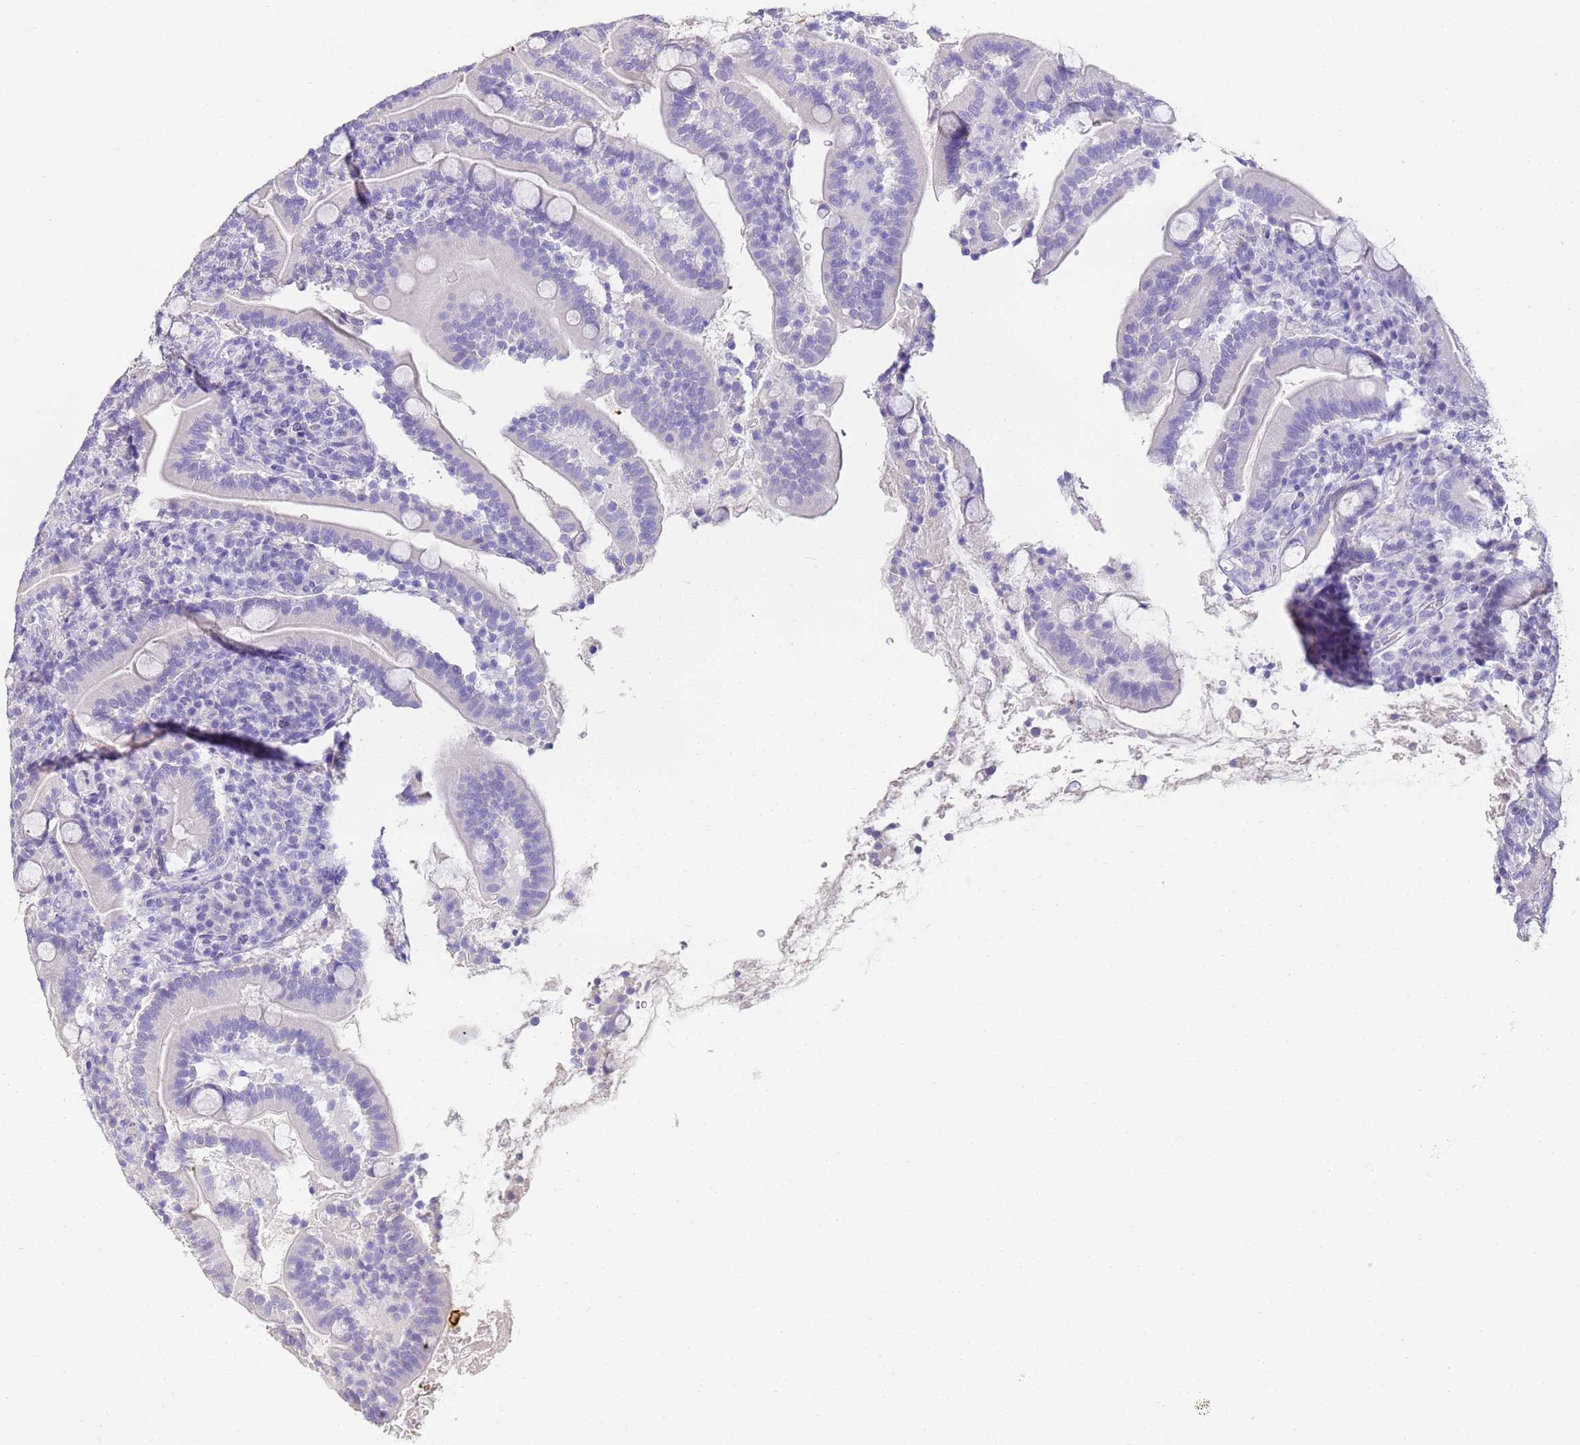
{"staining": {"intensity": "negative", "quantity": "none", "location": "none"}, "tissue": "duodenum", "cell_type": "Glandular cells", "image_type": "normal", "snomed": [{"axis": "morphology", "description": "Normal tissue, NOS"}, {"axis": "topography", "description": "Duodenum"}], "caption": "Image shows no protein positivity in glandular cells of unremarkable duodenum. (Stains: DAB immunohistochemistry with hematoxylin counter stain, Microscopy: brightfield microscopy at high magnification).", "gene": "CFHR1", "patient": {"sex": "male", "age": 35}}